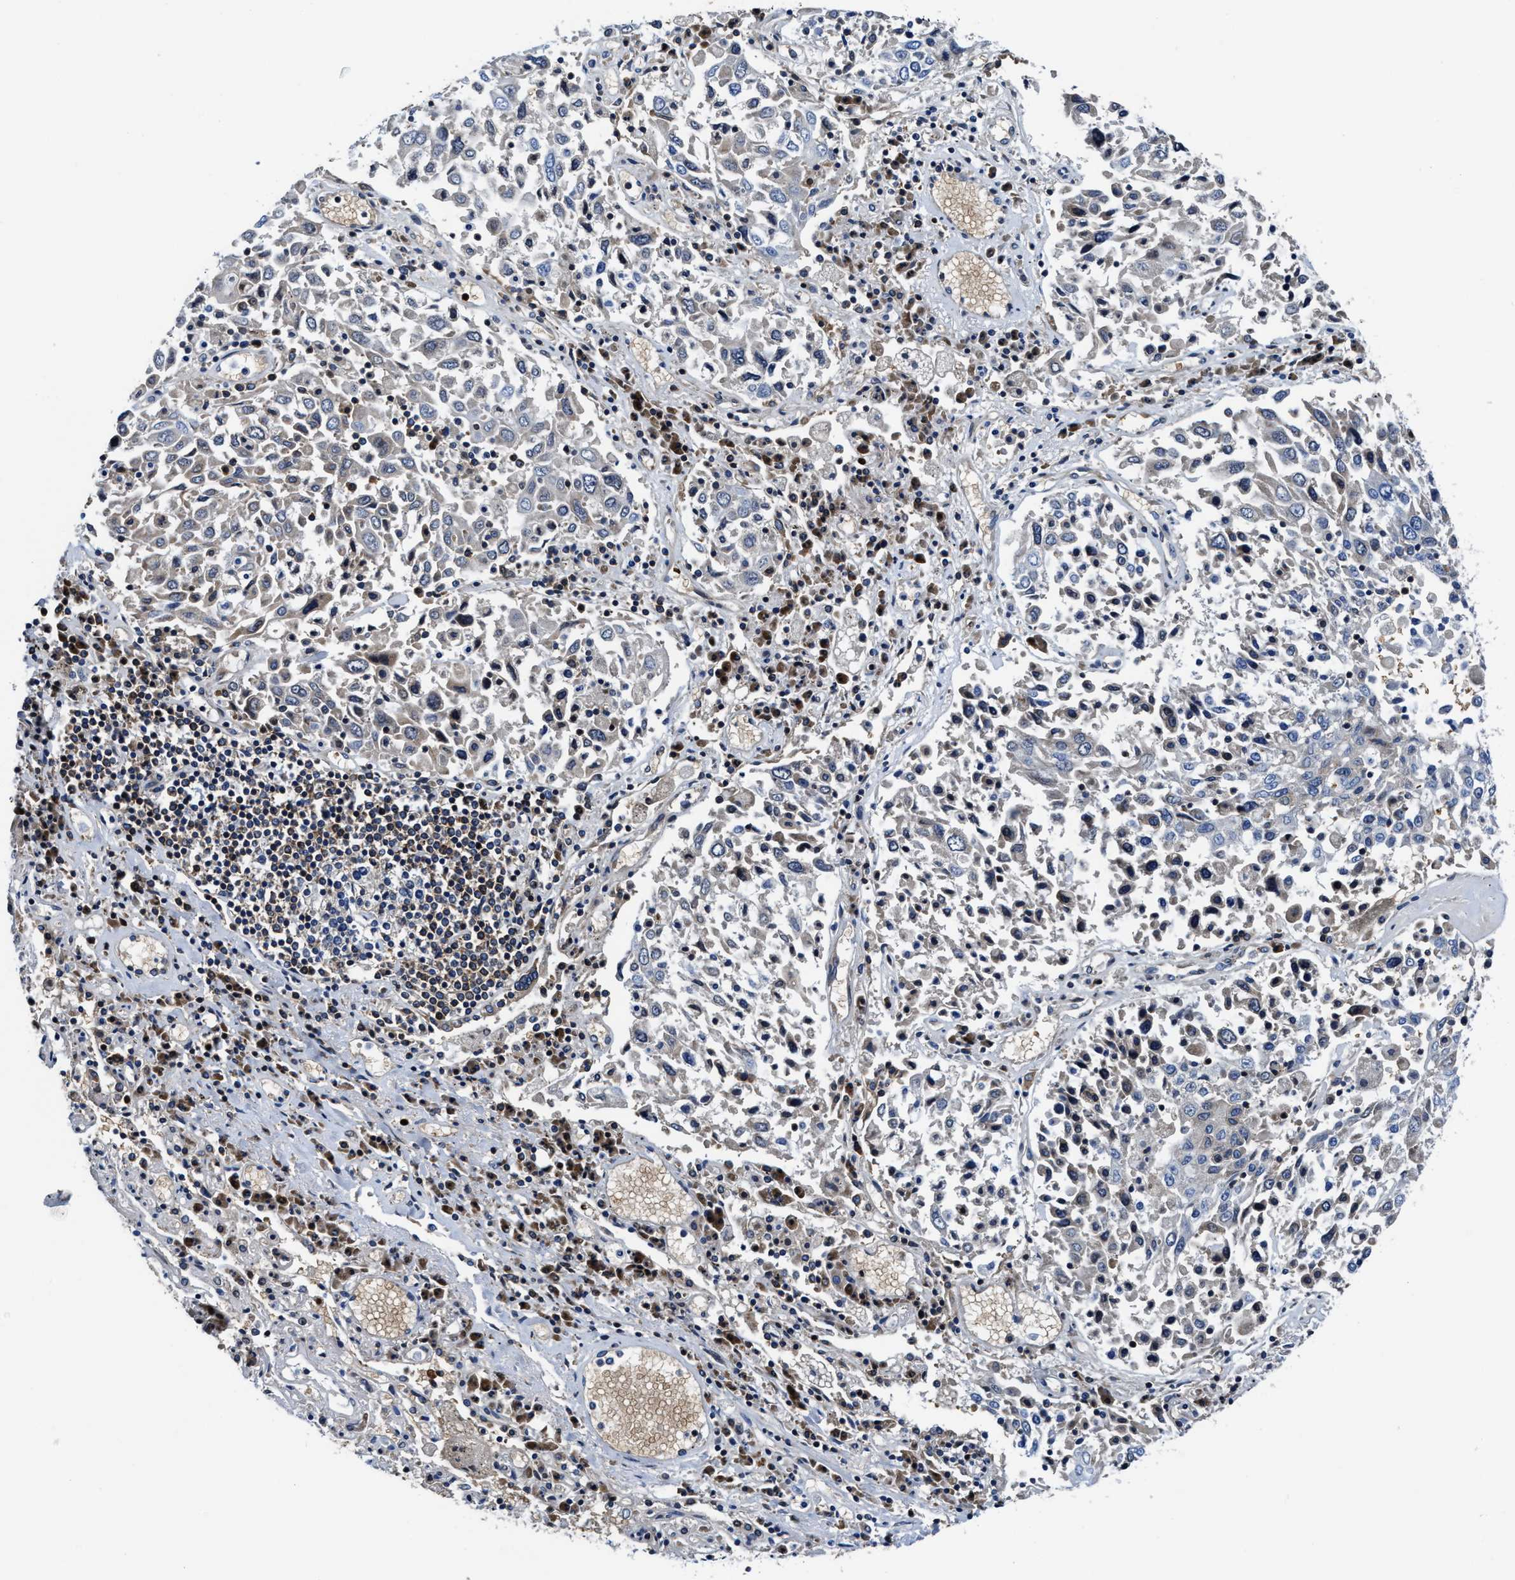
{"staining": {"intensity": "negative", "quantity": "none", "location": "none"}, "tissue": "lung cancer", "cell_type": "Tumor cells", "image_type": "cancer", "snomed": [{"axis": "morphology", "description": "Squamous cell carcinoma, NOS"}, {"axis": "topography", "description": "Lung"}], "caption": "DAB immunohistochemical staining of human lung cancer exhibits no significant staining in tumor cells.", "gene": "PHLPP1", "patient": {"sex": "male", "age": 65}}